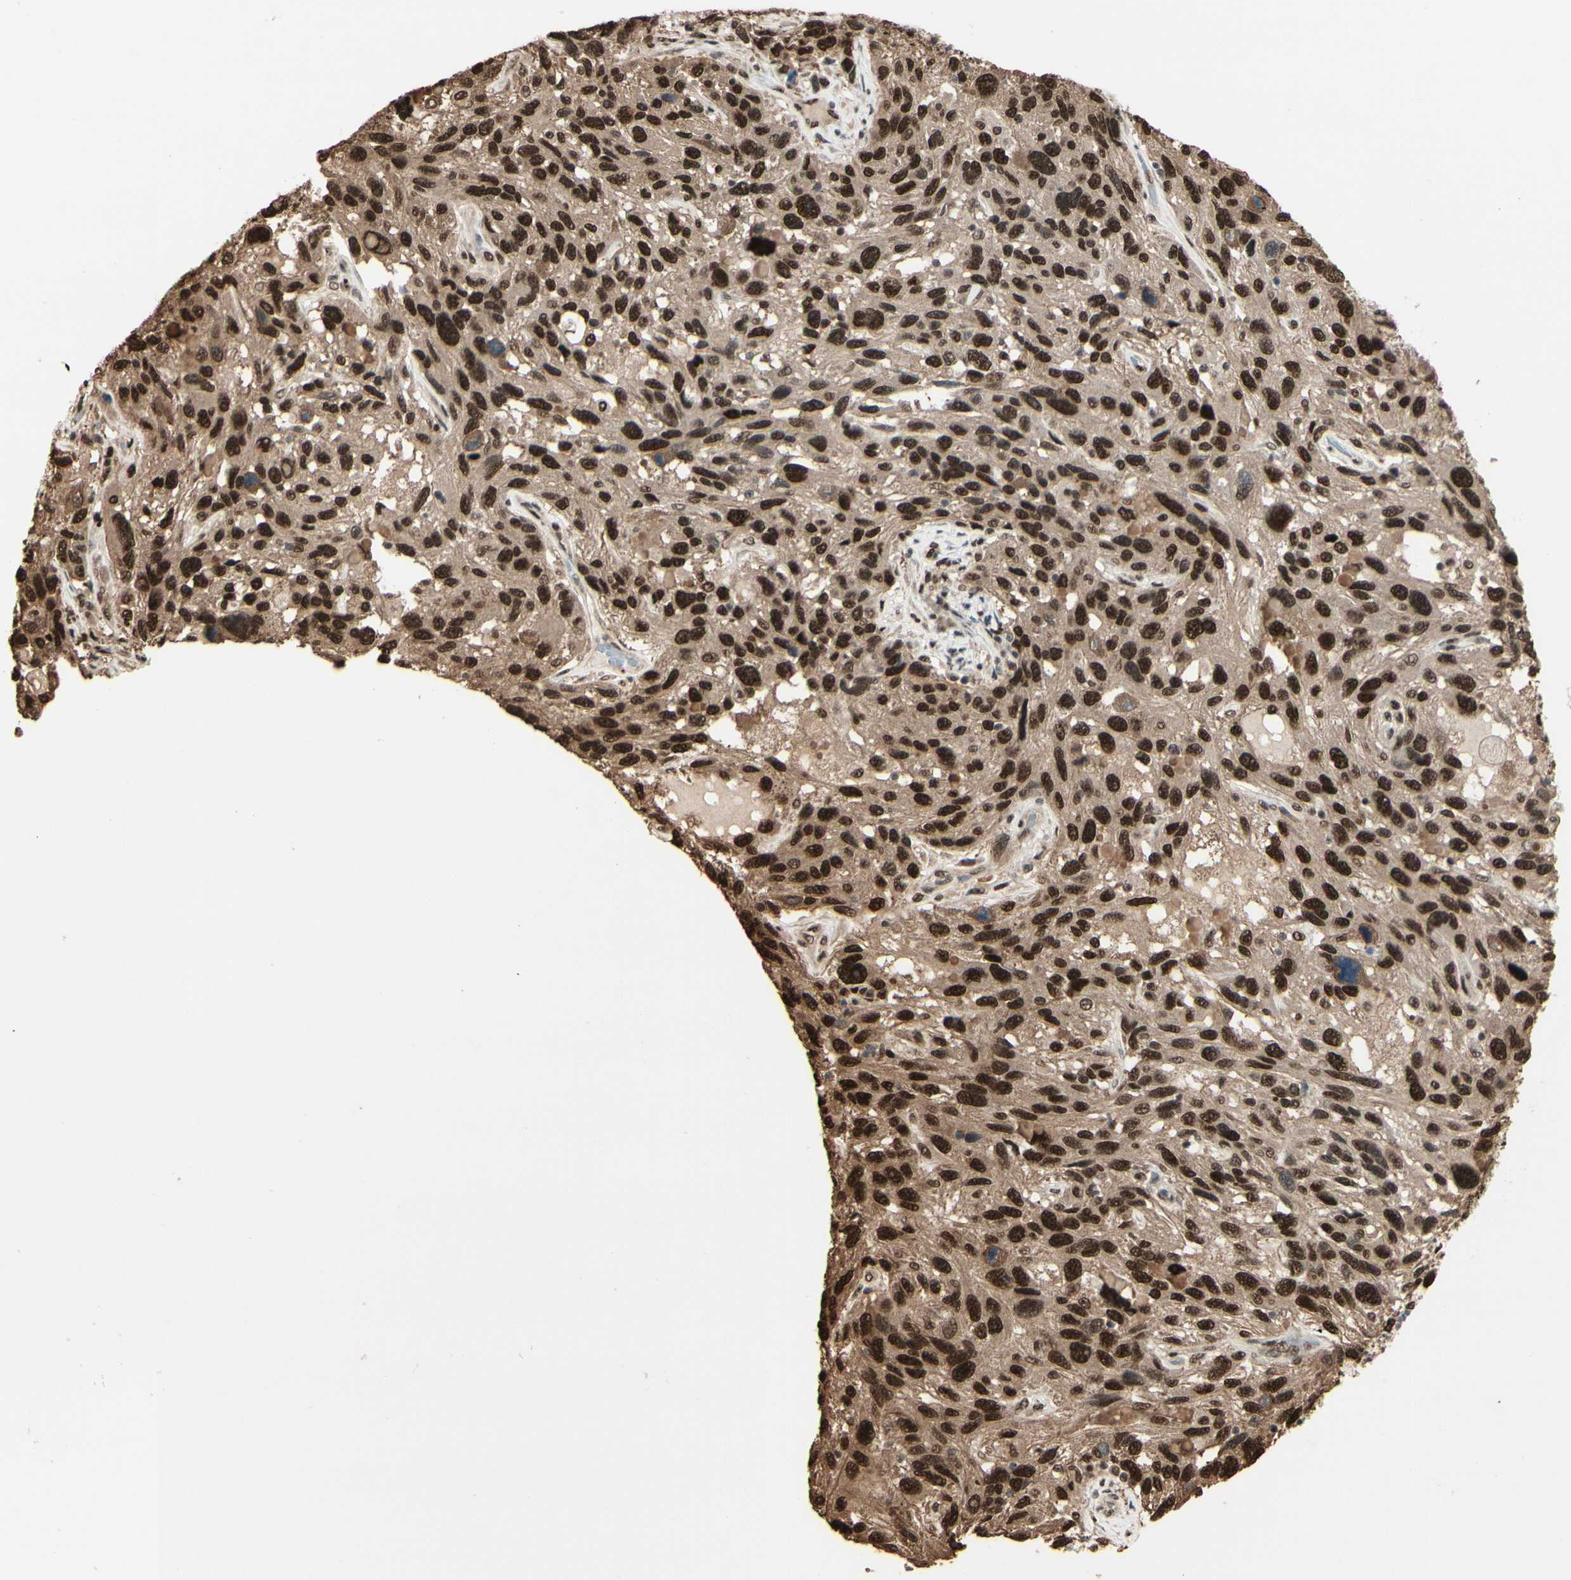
{"staining": {"intensity": "strong", "quantity": ">75%", "location": "cytoplasmic/membranous,nuclear"}, "tissue": "melanoma", "cell_type": "Tumor cells", "image_type": "cancer", "snomed": [{"axis": "morphology", "description": "Malignant melanoma, NOS"}, {"axis": "topography", "description": "Skin"}], "caption": "Protein expression analysis of melanoma displays strong cytoplasmic/membranous and nuclear positivity in about >75% of tumor cells.", "gene": "HSF1", "patient": {"sex": "male", "age": 53}}